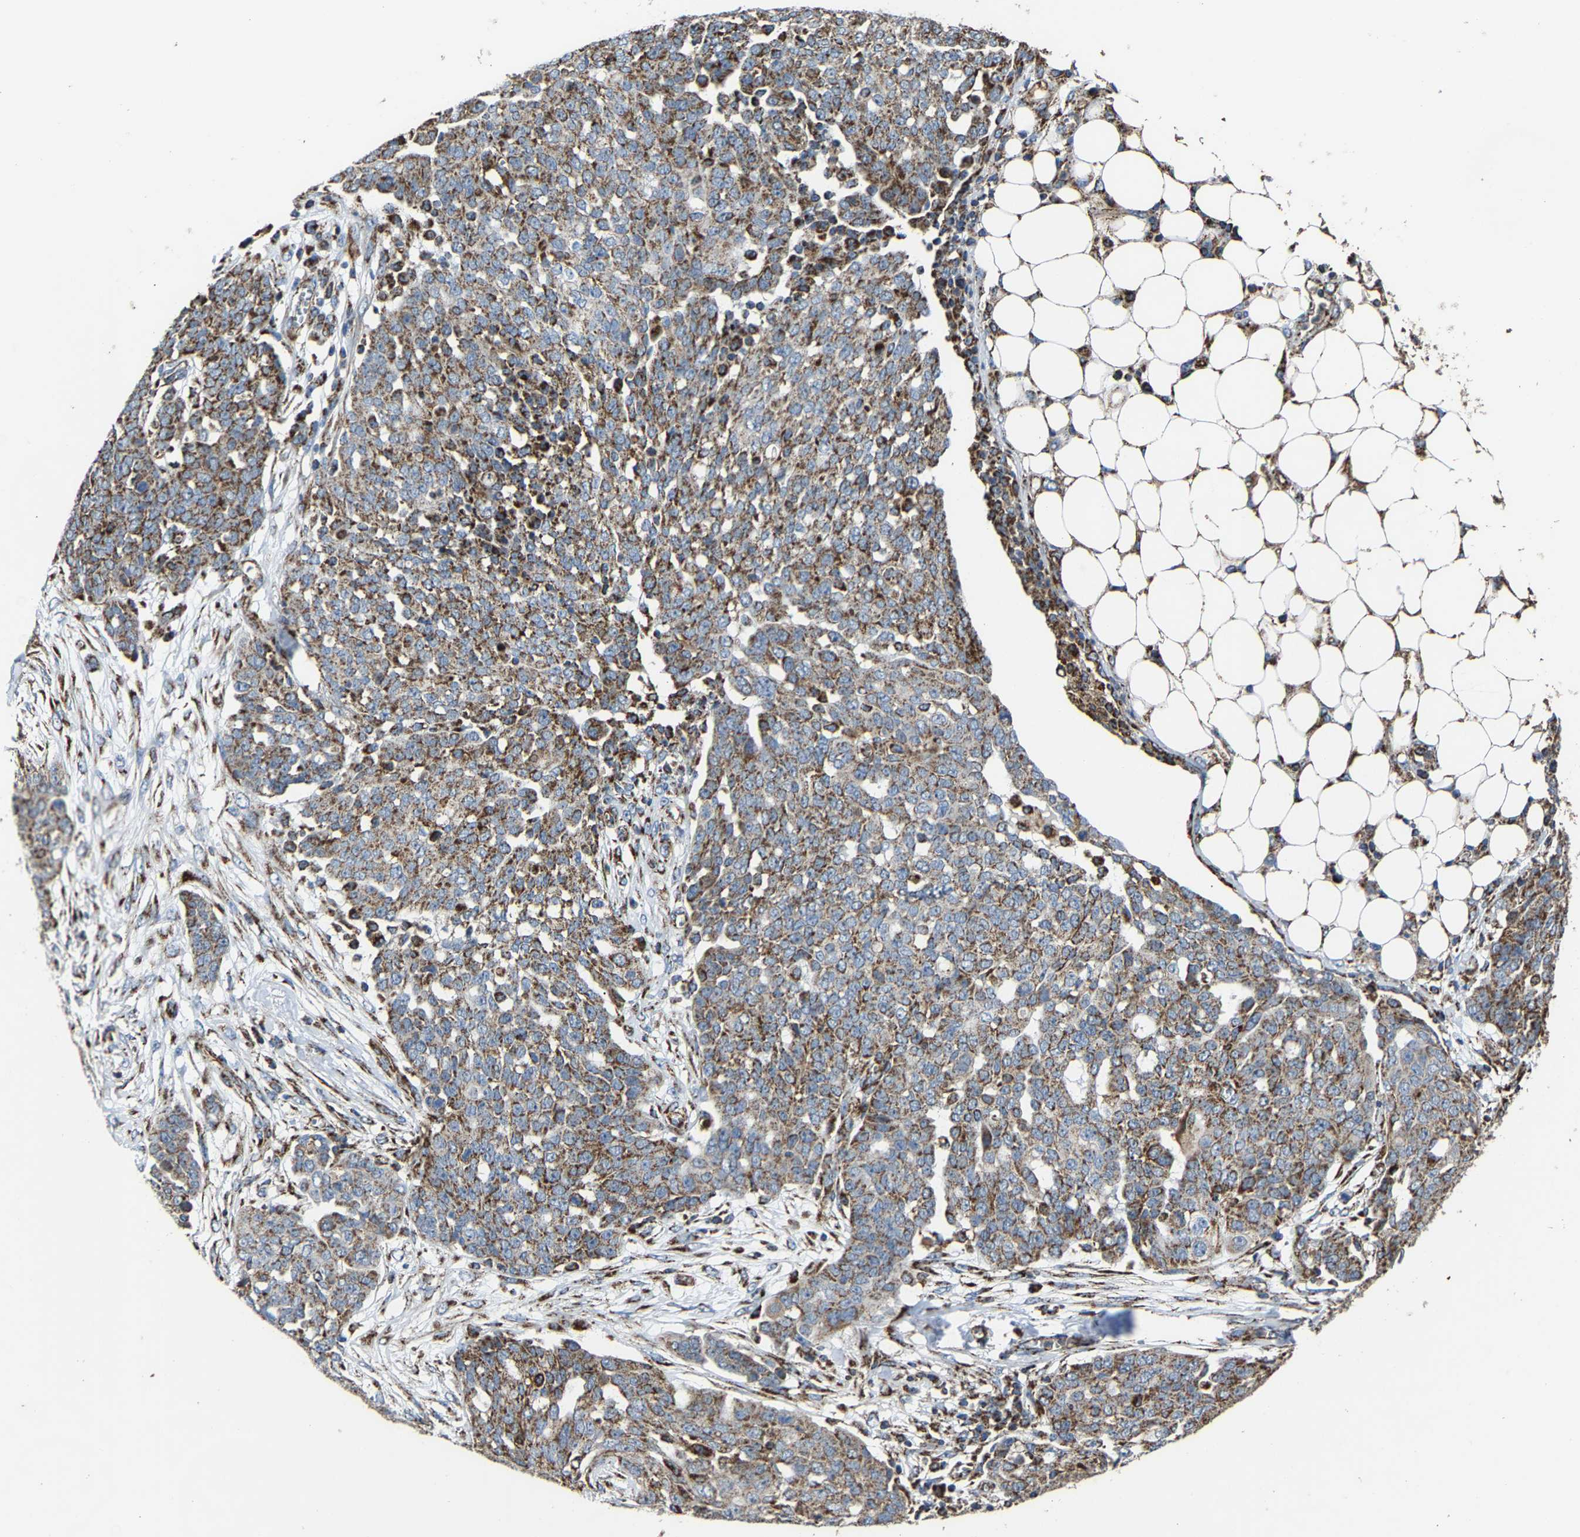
{"staining": {"intensity": "moderate", "quantity": ">75%", "location": "cytoplasmic/membranous"}, "tissue": "ovarian cancer", "cell_type": "Tumor cells", "image_type": "cancer", "snomed": [{"axis": "morphology", "description": "Cystadenocarcinoma, serous, NOS"}, {"axis": "topography", "description": "Soft tissue"}, {"axis": "topography", "description": "Ovary"}], "caption": "Serous cystadenocarcinoma (ovarian) stained with a brown dye shows moderate cytoplasmic/membranous positive positivity in approximately >75% of tumor cells.", "gene": "NDUFV3", "patient": {"sex": "female", "age": 57}}